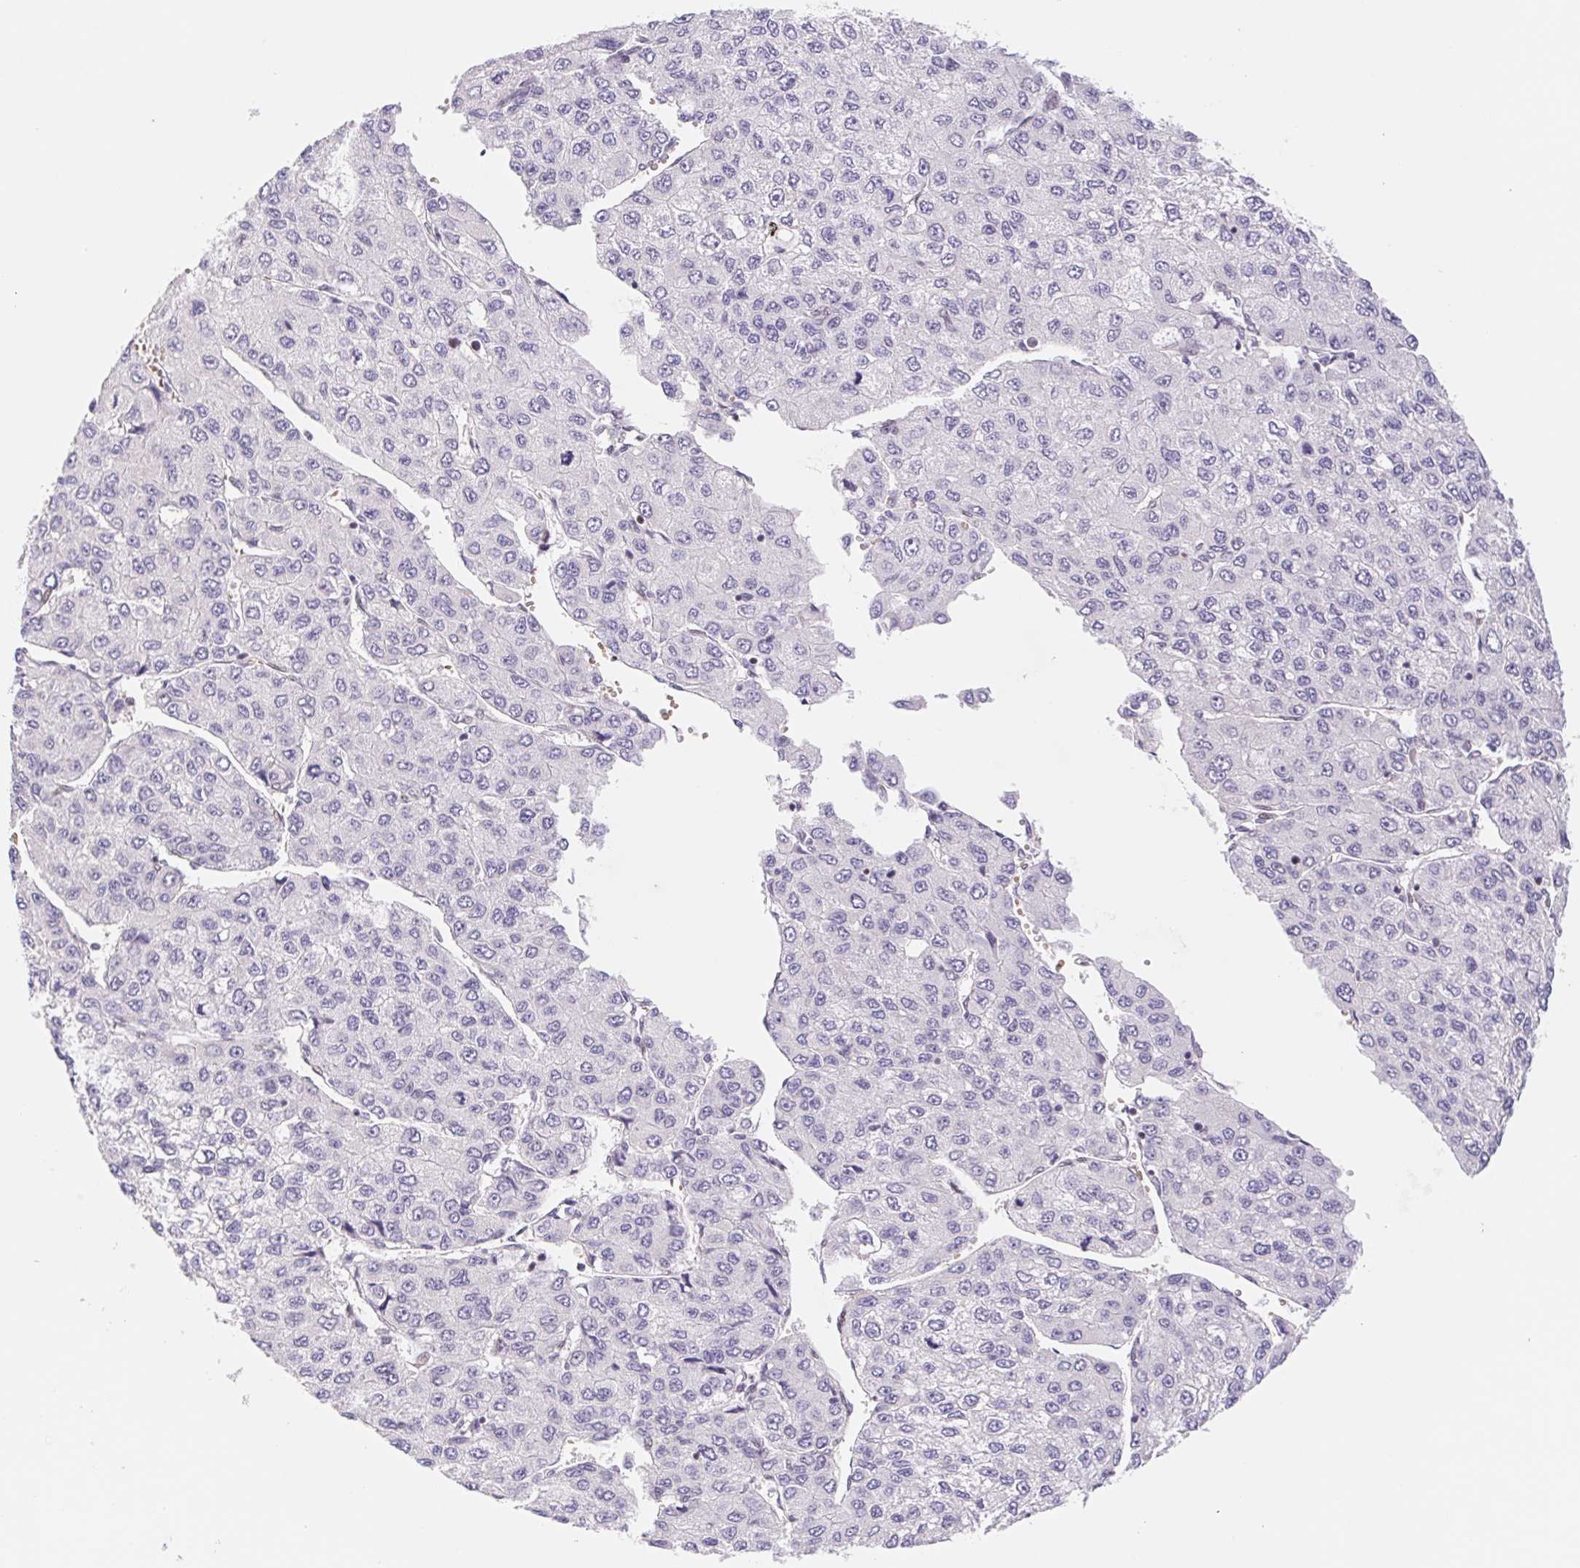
{"staining": {"intensity": "negative", "quantity": "none", "location": "none"}, "tissue": "liver cancer", "cell_type": "Tumor cells", "image_type": "cancer", "snomed": [{"axis": "morphology", "description": "Carcinoma, Hepatocellular, NOS"}, {"axis": "topography", "description": "Liver"}], "caption": "Tumor cells show no significant positivity in liver cancer (hepatocellular carcinoma). Nuclei are stained in blue.", "gene": "TRERF1", "patient": {"sex": "female", "age": 66}}